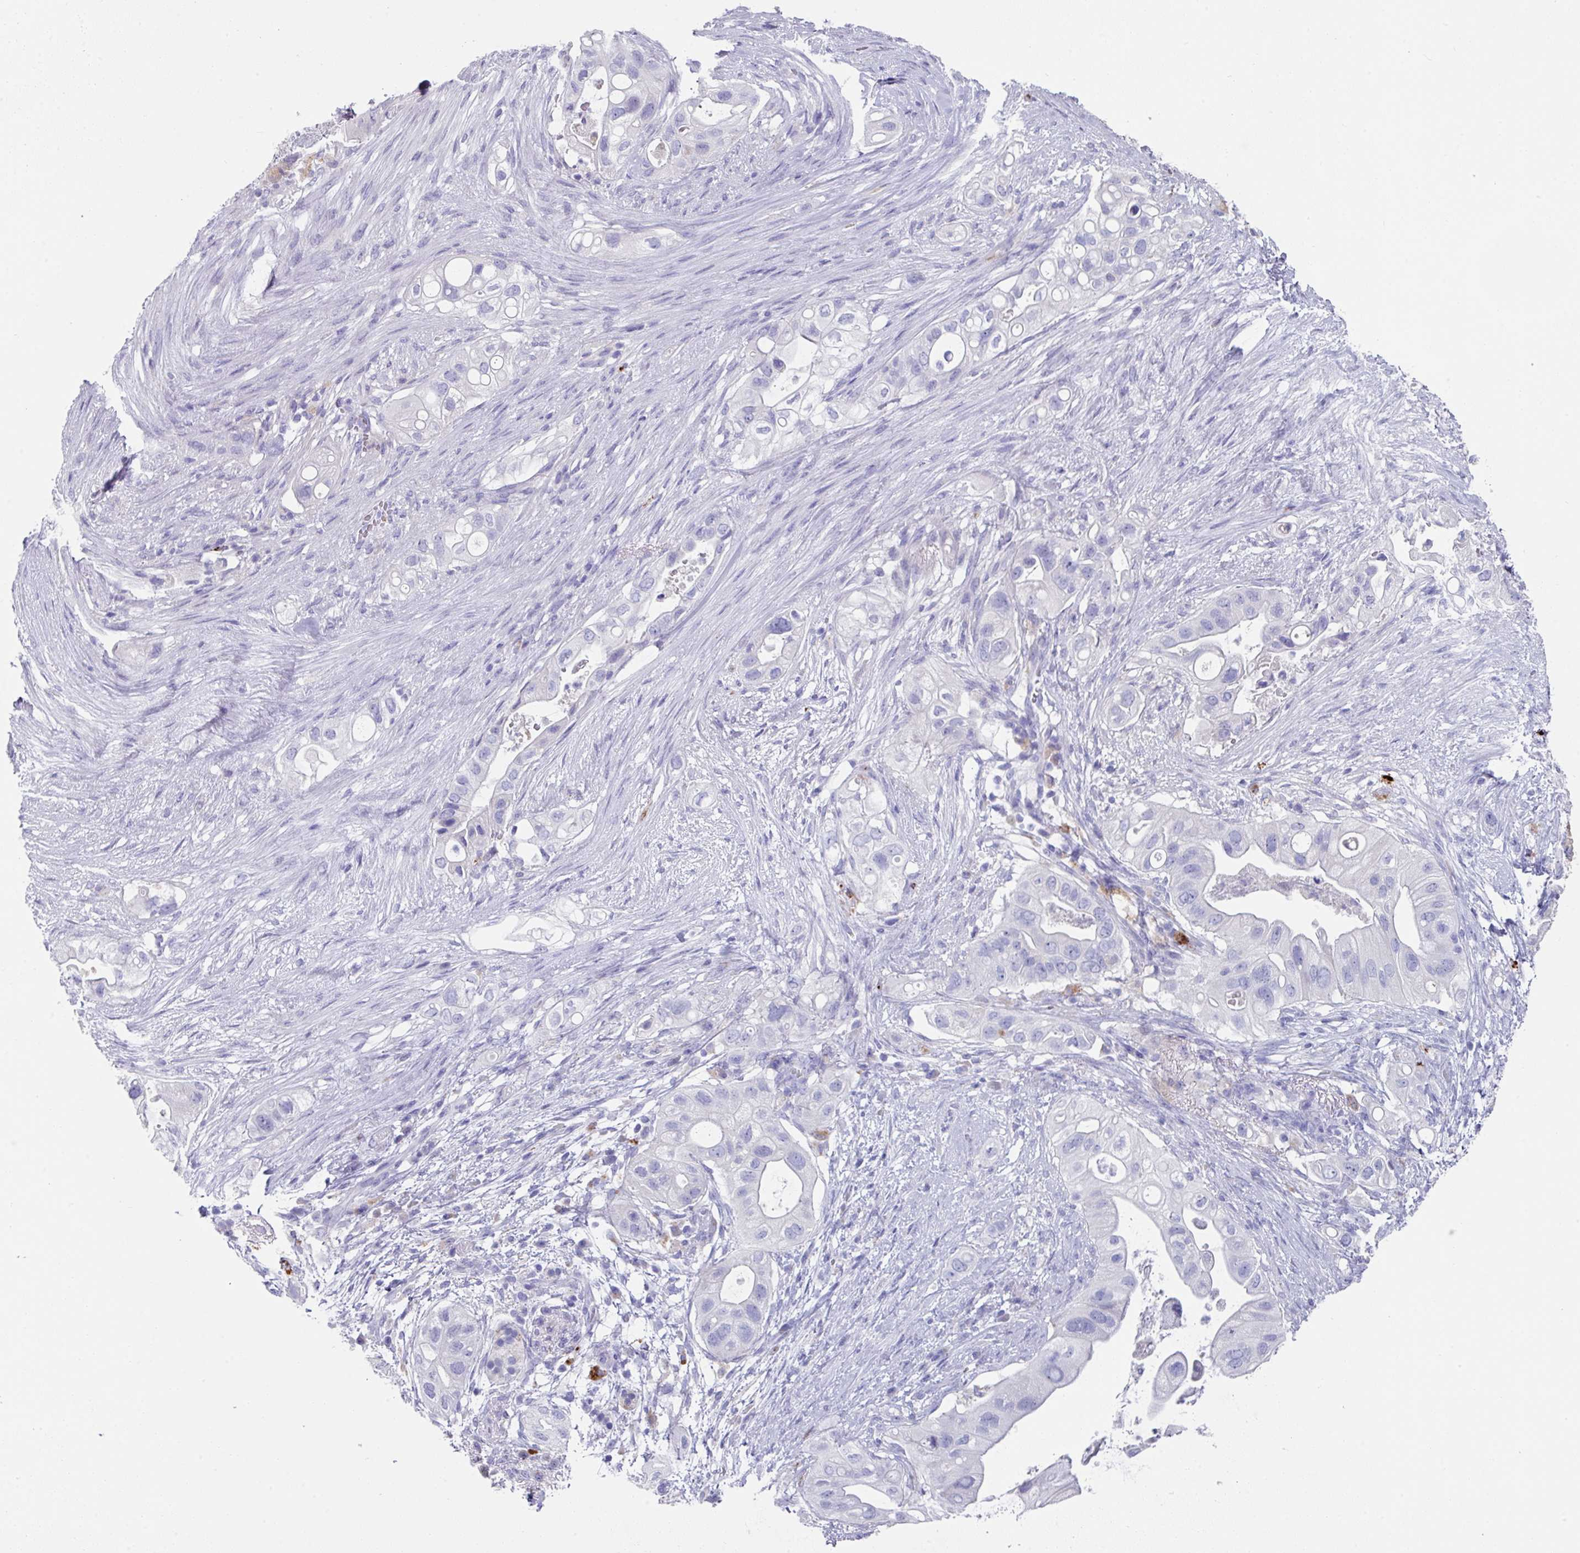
{"staining": {"intensity": "negative", "quantity": "none", "location": "none"}, "tissue": "pancreatic cancer", "cell_type": "Tumor cells", "image_type": "cancer", "snomed": [{"axis": "morphology", "description": "Adenocarcinoma, NOS"}, {"axis": "topography", "description": "Pancreas"}], "caption": "A photomicrograph of pancreatic cancer (adenocarcinoma) stained for a protein exhibits no brown staining in tumor cells.", "gene": "CPVL", "patient": {"sex": "female", "age": 72}}